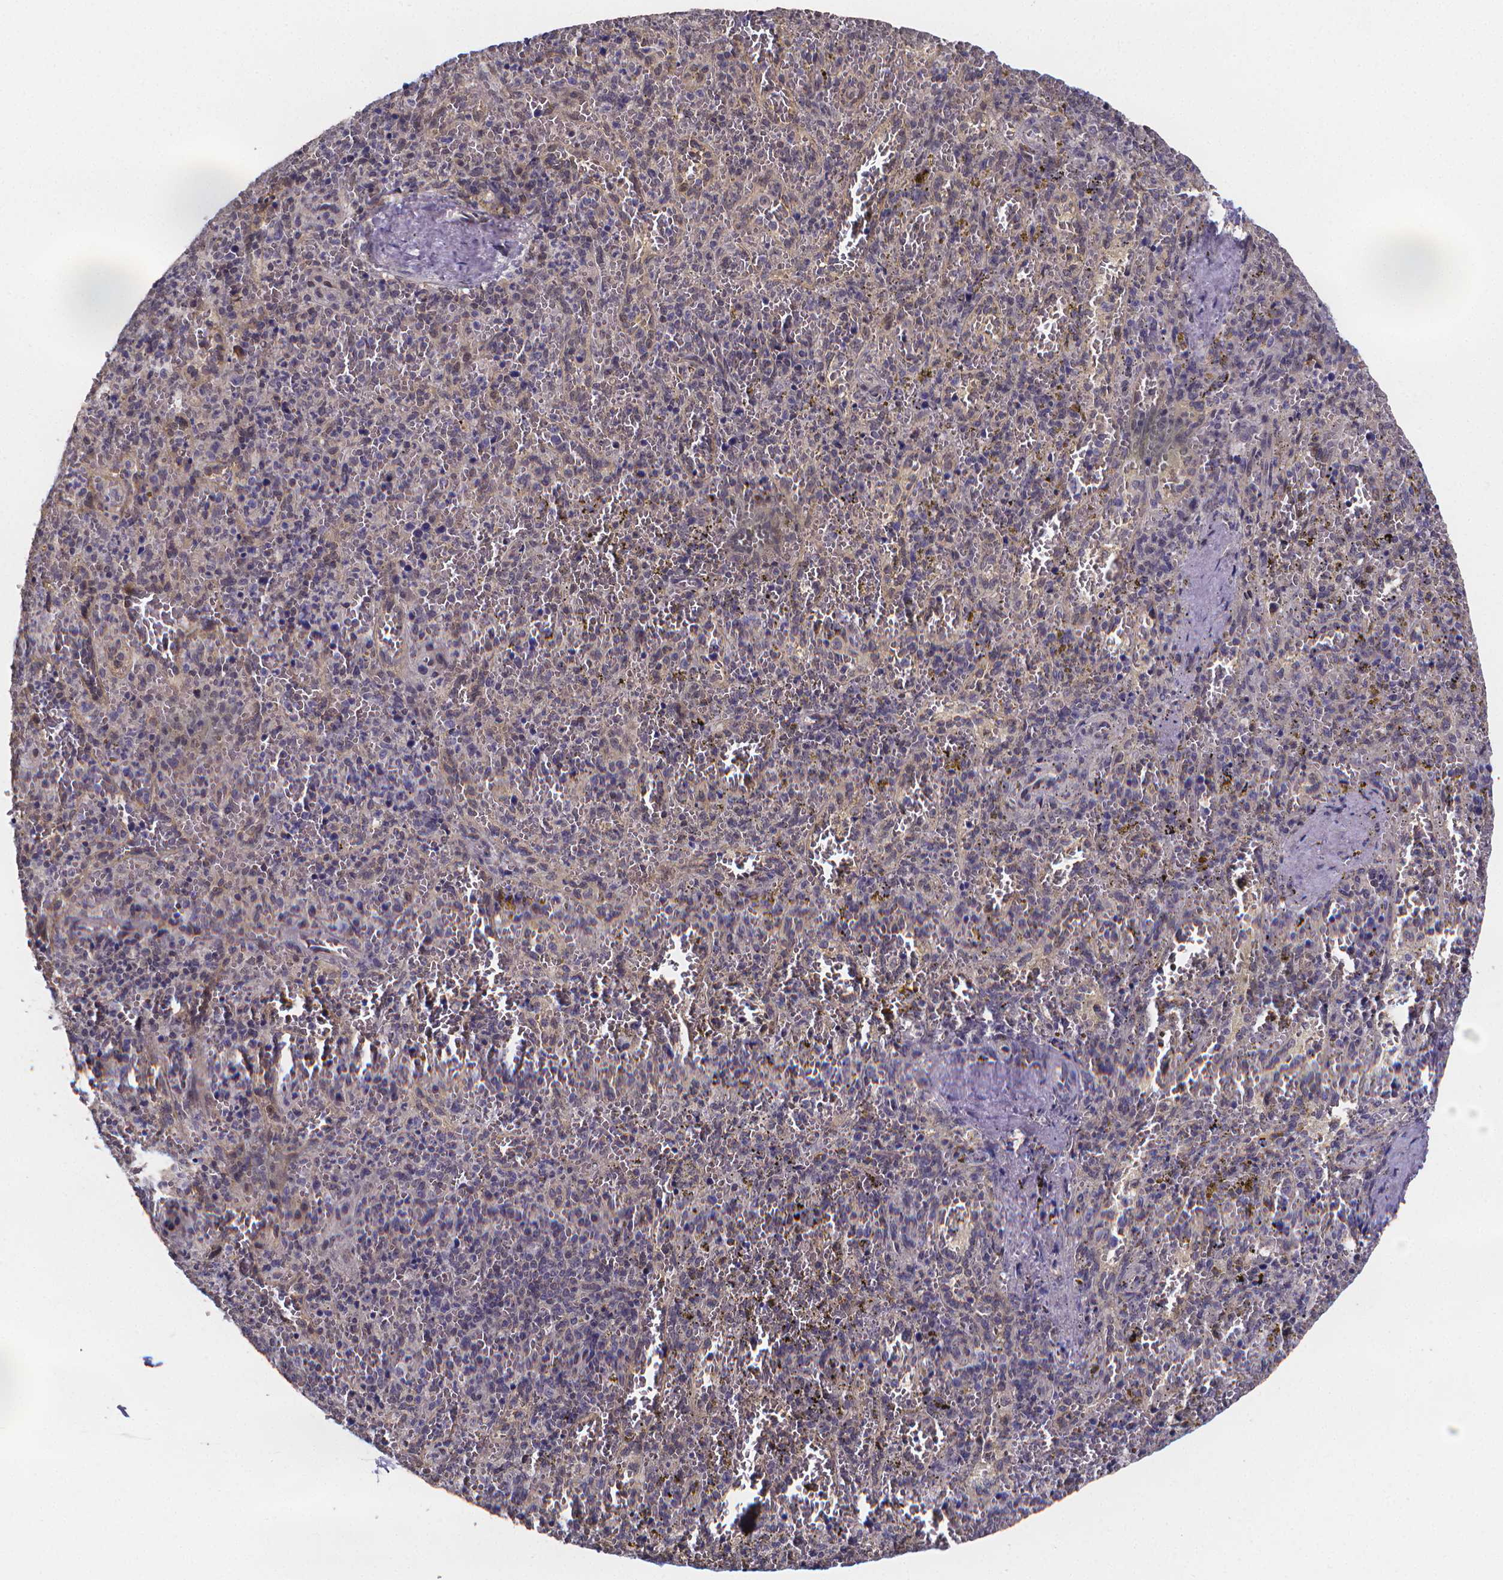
{"staining": {"intensity": "negative", "quantity": "none", "location": "none"}, "tissue": "spleen", "cell_type": "Cells in red pulp", "image_type": "normal", "snomed": [{"axis": "morphology", "description": "Normal tissue, NOS"}, {"axis": "topography", "description": "Spleen"}], "caption": "The histopathology image shows no staining of cells in red pulp in normal spleen. (IHC, brightfield microscopy, high magnification).", "gene": "PAH", "patient": {"sex": "female", "age": 50}}